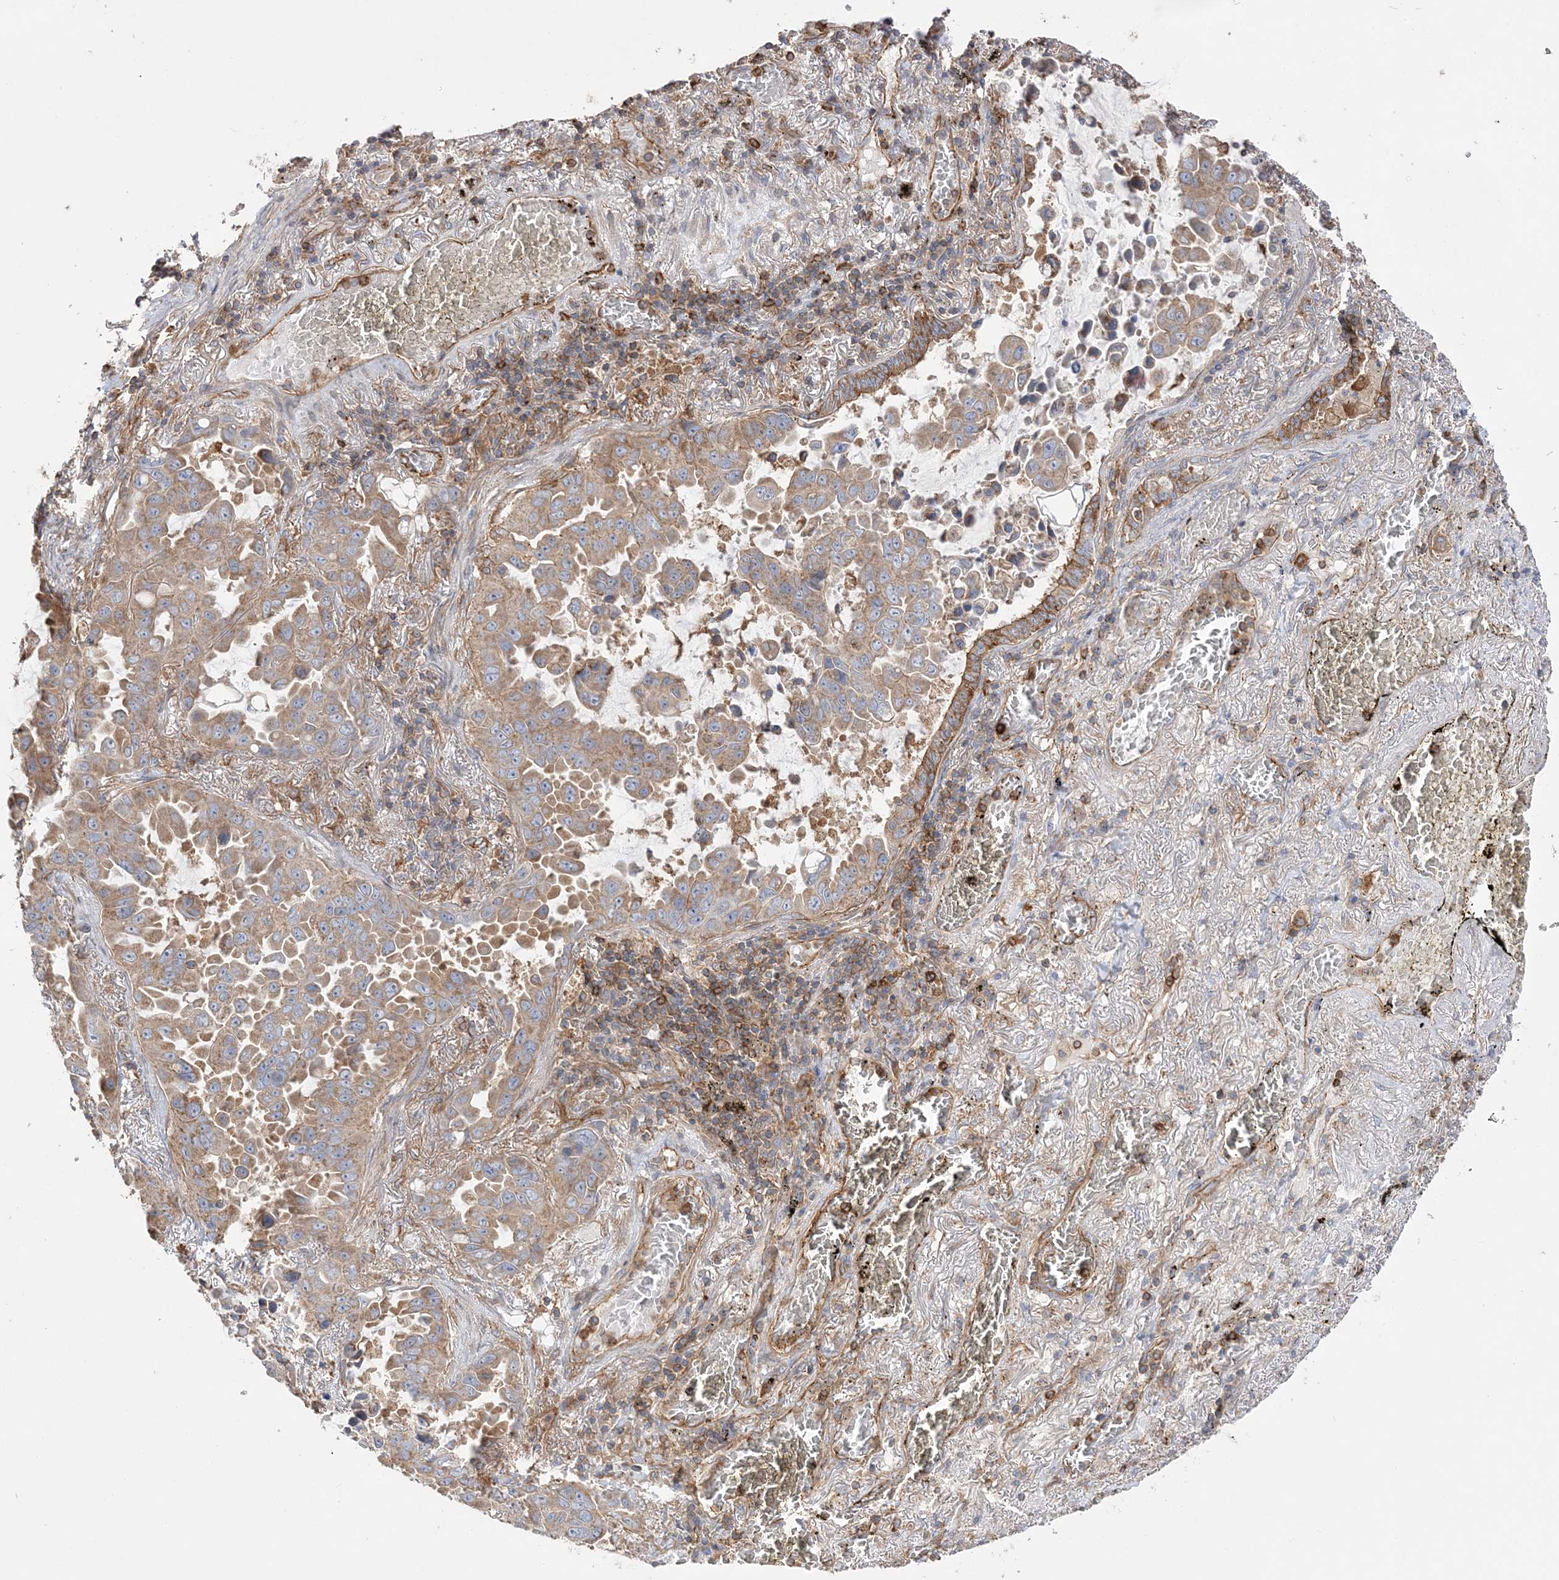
{"staining": {"intensity": "moderate", "quantity": ">75%", "location": "cytoplasmic/membranous"}, "tissue": "lung cancer", "cell_type": "Tumor cells", "image_type": "cancer", "snomed": [{"axis": "morphology", "description": "Adenocarcinoma, NOS"}, {"axis": "topography", "description": "Lung"}], "caption": "Lung cancer tissue exhibits moderate cytoplasmic/membranous positivity in about >75% of tumor cells, visualized by immunohistochemistry.", "gene": "TBC1D5", "patient": {"sex": "male", "age": 64}}